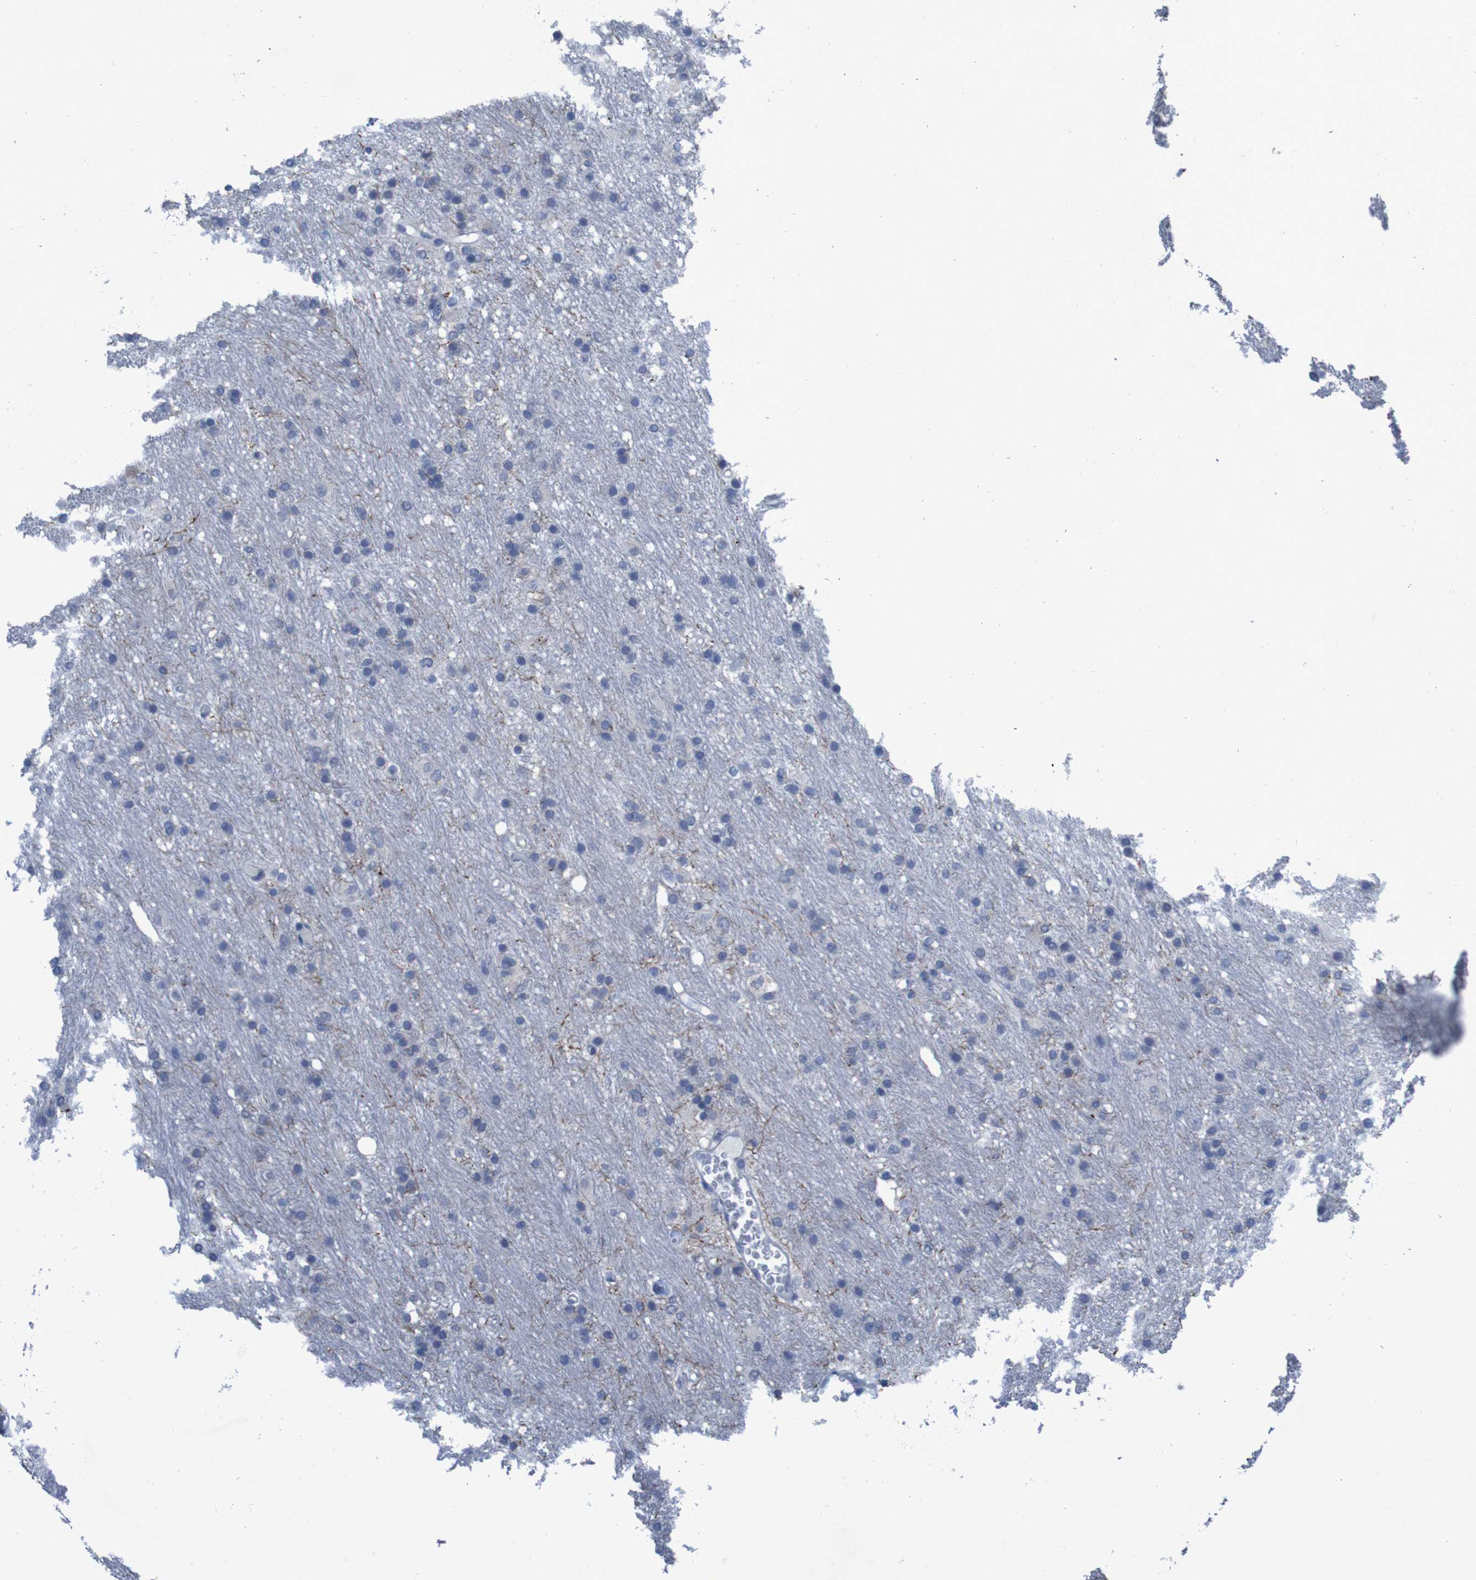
{"staining": {"intensity": "negative", "quantity": "none", "location": "none"}, "tissue": "glioma", "cell_type": "Tumor cells", "image_type": "cancer", "snomed": [{"axis": "morphology", "description": "Glioma, malignant, Low grade"}, {"axis": "topography", "description": "Brain"}], "caption": "The micrograph exhibits no staining of tumor cells in malignant low-grade glioma. (Brightfield microscopy of DAB (3,3'-diaminobenzidine) immunohistochemistry (IHC) at high magnification).", "gene": "CLDN18", "patient": {"sex": "male", "age": 77}}